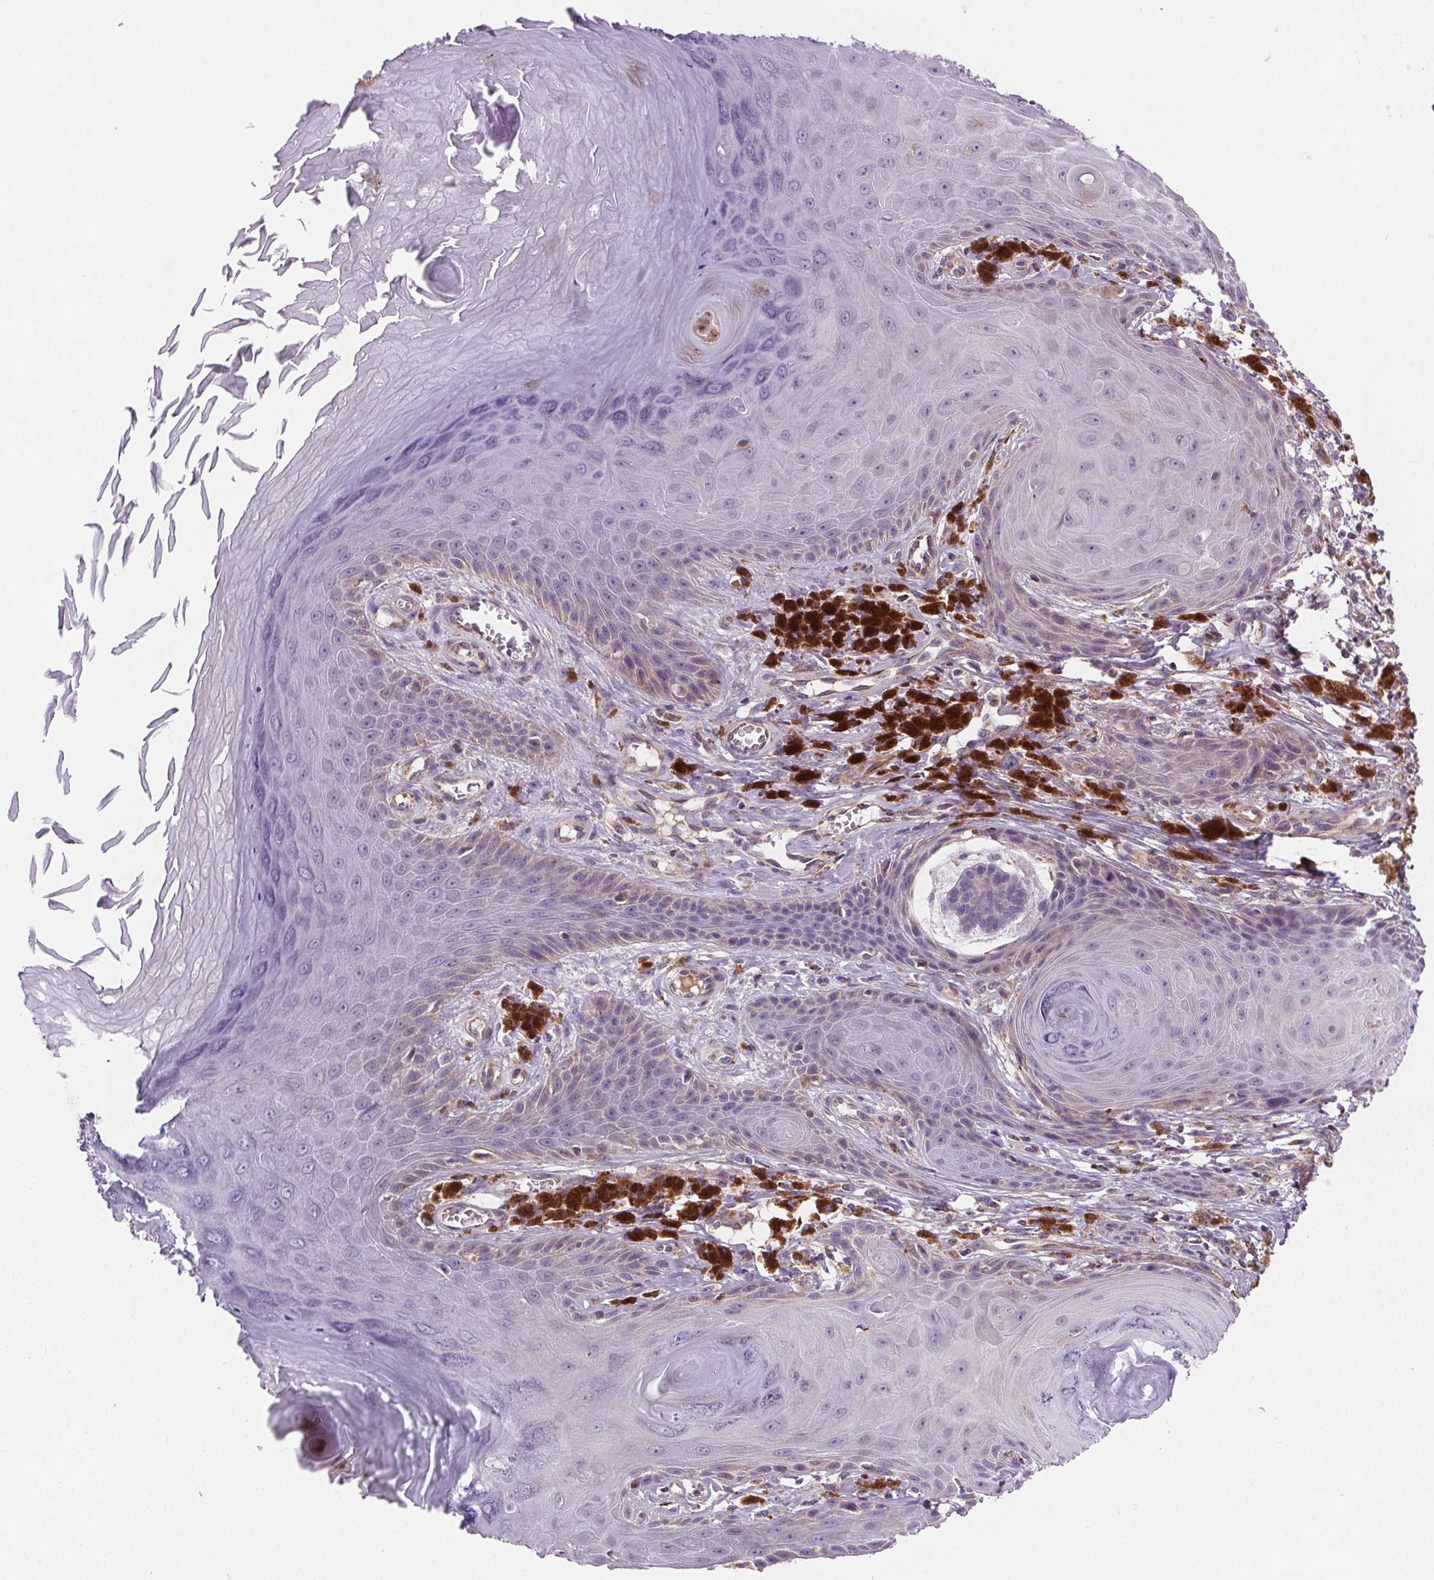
{"staining": {"intensity": "strong", "quantity": ">75%", "location": "cytoplasmic/membranous"}, "tissue": "melanoma", "cell_type": "Tumor cells", "image_type": "cancer", "snomed": [{"axis": "morphology", "description": "Malignant melanoma, NOS"}, {"axis": "topography", "description": "Skin"}], "caption": "Malignant melanoma stained for a protein (brown) demonstrates strong cytoplasmic/membranous positive staining in about >75% of tumor cells.", "gene": "GOLT1B", "patient": {"sex": "female", "age": 80}}